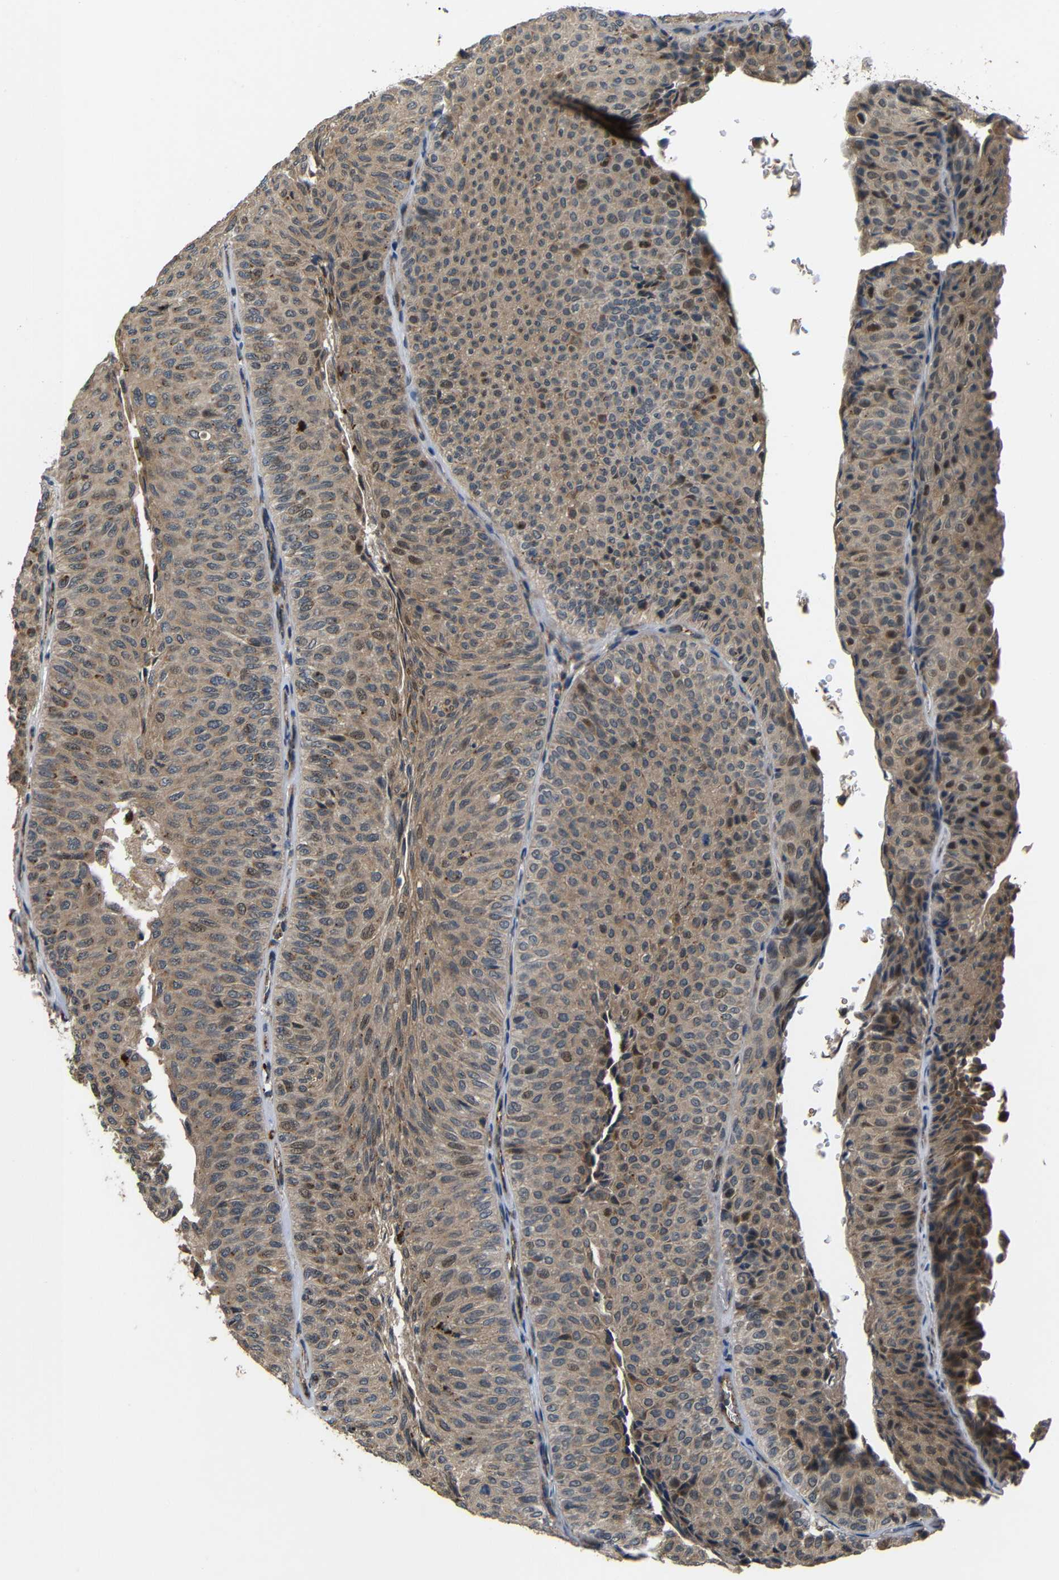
{"staining": {"intensity": "weak", "quantity": ">75%", "location": "cytoplasmic/membranous,nuclear"}, "tissue": "urothelial cancer", "cell_type": "Tumor cells", "image_type": "cancer", "snomed": [{"axis": "morphology", "description": "Urothelial carcinoma, Low grade"}, {"axis": "topography", "description": "Urinary bladder"}], "caption": "Tumor cells display low levels of weak cytoplasmic/membranous and nuclear positivity in approximately >75% of cells in urothelial cancer.", "gene": "ATP7A", "patient": {"sex": "male", "age": 78}}